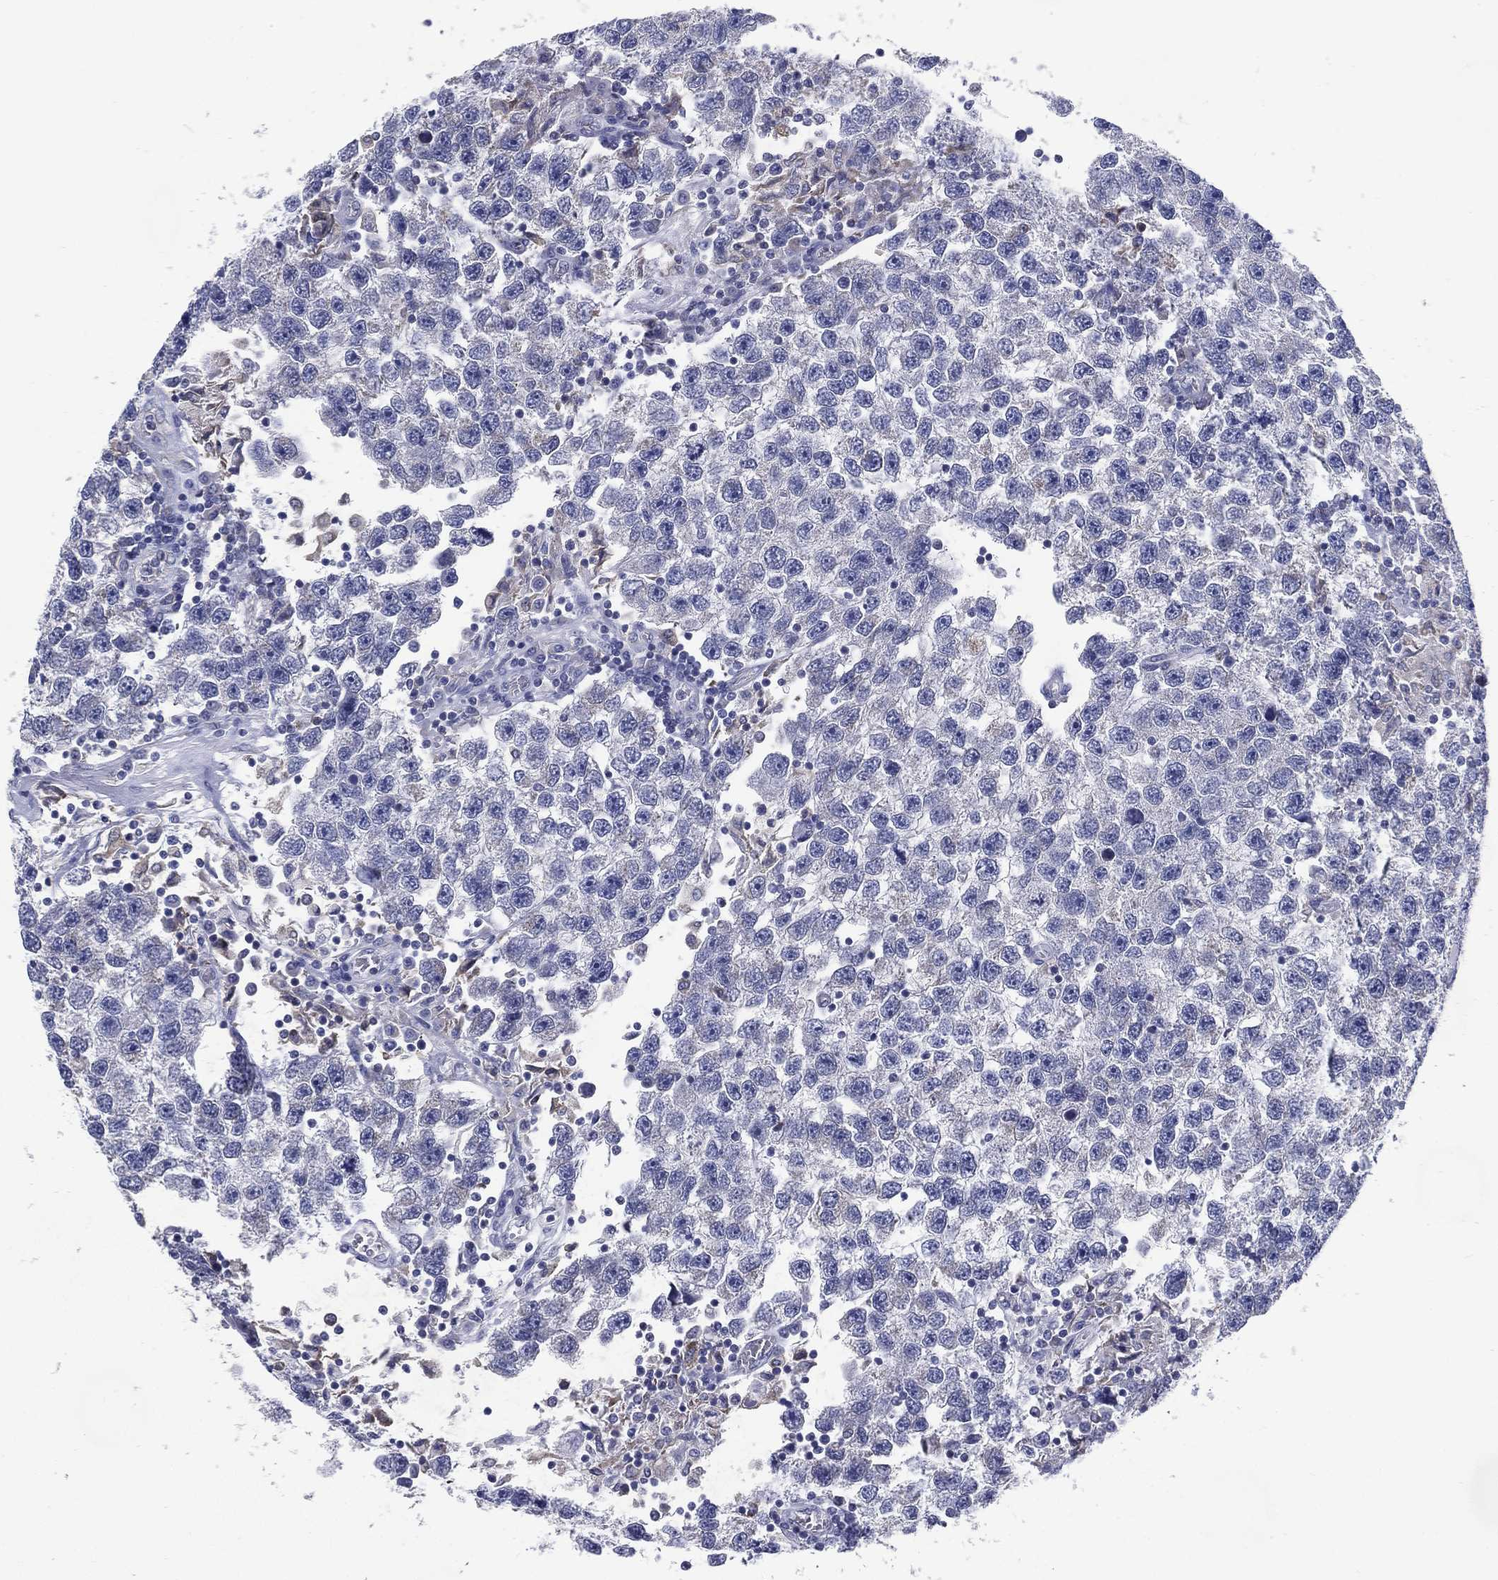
{"staining": {"intensity": "negative", "quantity": "none", "location": "none"}, "tissue": "testis cancer", "cell_type": "Tumor cells", "image_type": "cancer", "snomed": [{"axis": "morphology", "description": "Seminoma, NOS"}, {"axis": "topography", "description": "Testis"}], "caption": "High power microscopy image of an immunohistochemistry micrograph of testis seminoma, revealing no significant staining in tumor cells. (Stains: DAB immunohistochemistry (IHC) with hematoxylin counter stain, Microscopy: brightfield microscopy at high magnification).", "gene": "C19orf18", "patient": {"sex": "male", "age": 26}}